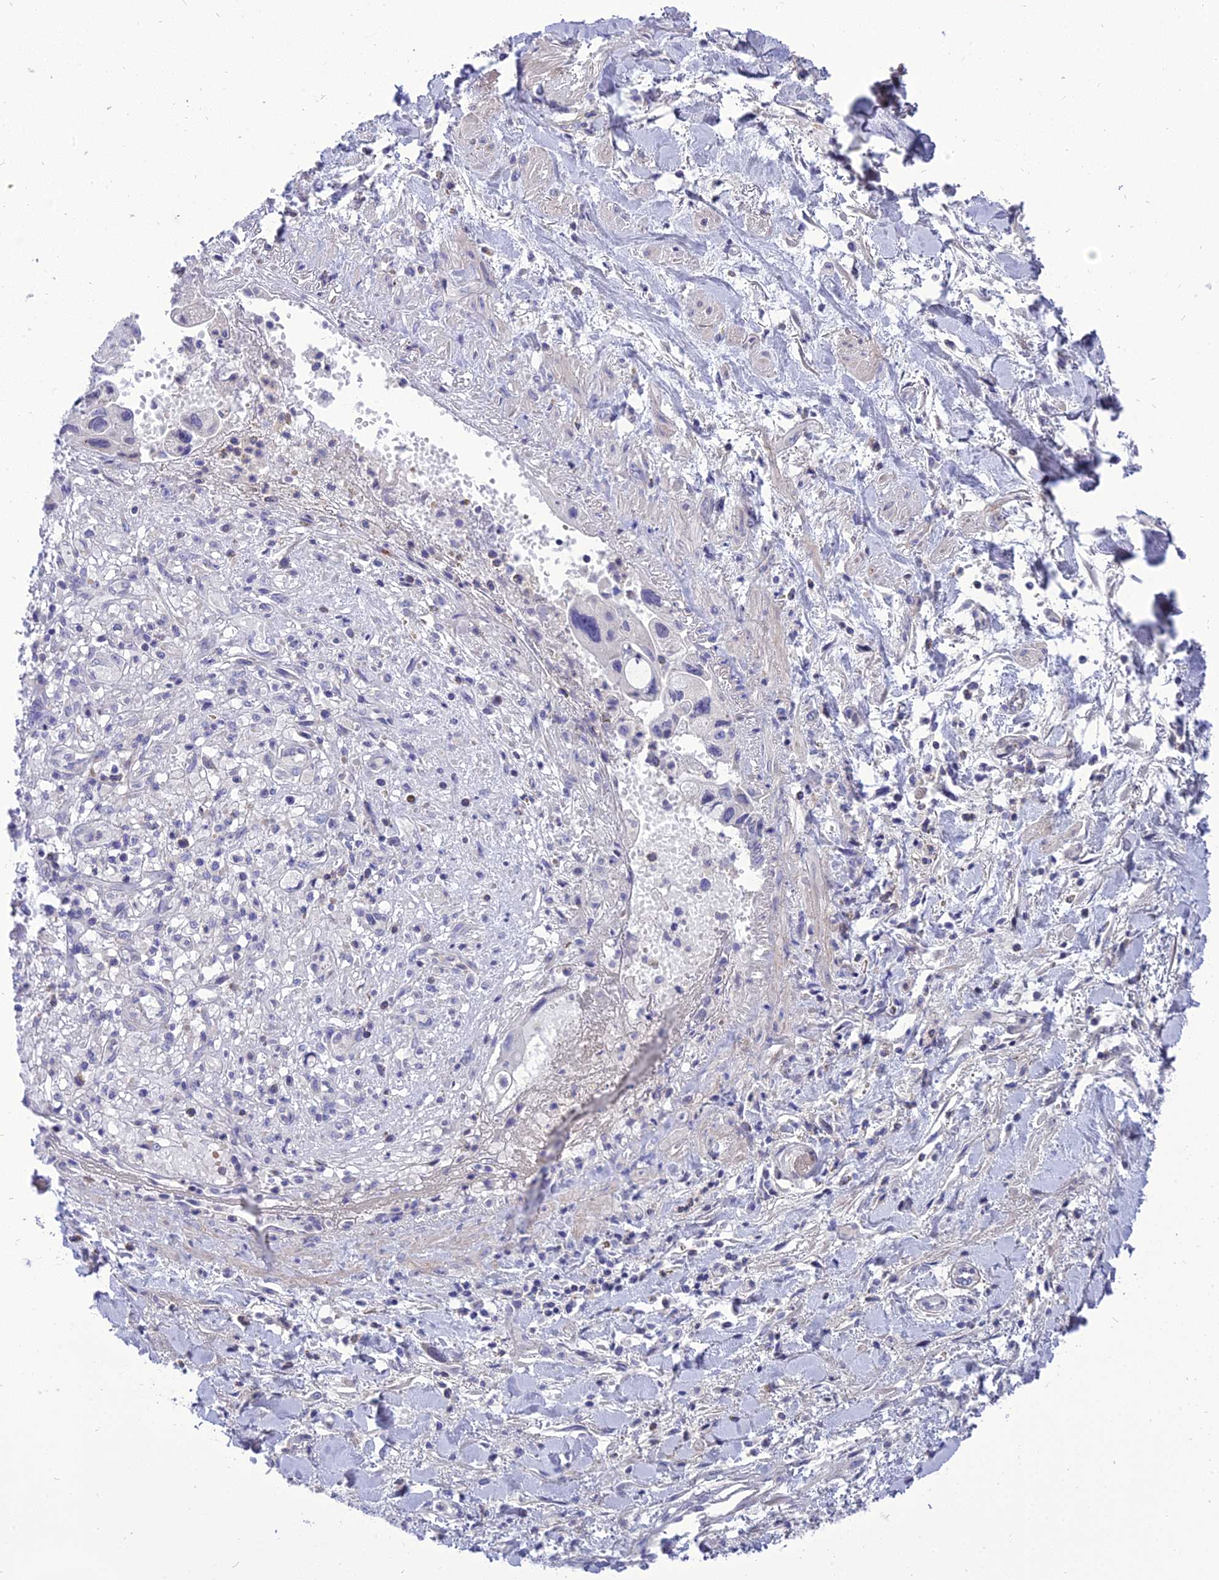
{"staining": {"intensity": "negative", "quantity": "none", "location": "none"}, "tissue": "pancreatic cancer", "cell_type": "Tumor cells", "image_type": "cancer", "snomed": [{"axis": "morphology", "description": "Adenocarcinoma, NOS"}, {"axis": "topography", "description": "Pancreas"}], "caption": "Tumor cells show no significant expression in pancreatic cancer (adenocarcinoma).", "gene": "MBD3L1", "patient": {"sex": "female", "age": 50}}